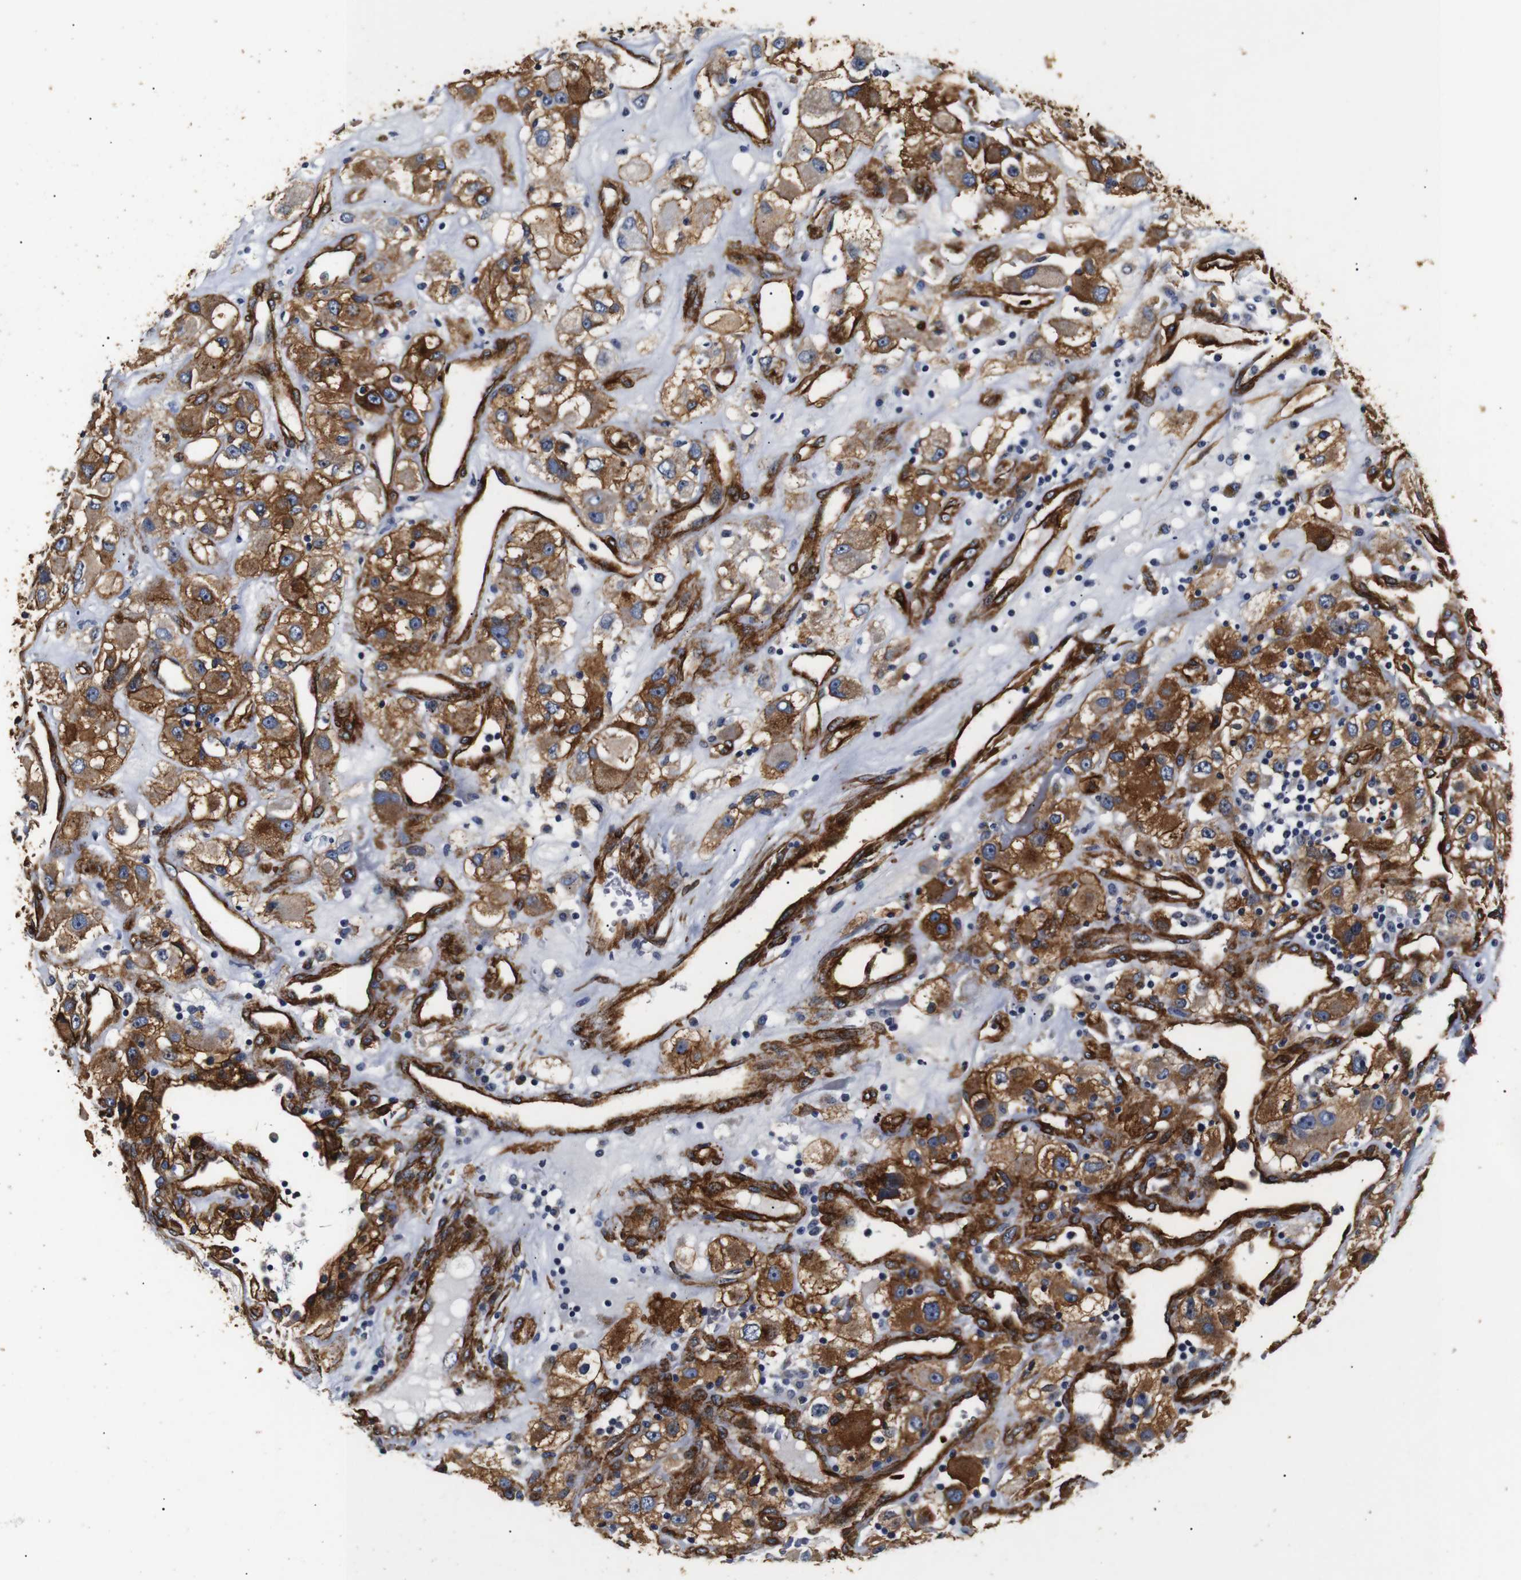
{"staining": {"intensity": "strong", "quantity": ">75%", "location": "cytoplasmic/membranous"}, "tissue": "renal cancer", "cell_type": "Tumor cells", "image_type": "cancer", "snomed": [{"axis": "morphology", "description": "Adenocarcinoma, NOS"}, {"axis": "topography", "description": "Kidney"}], "caption": "Adenocarcinoma (renal) was stained to show a protein in brown. There is high levels of strong cytoplasmic/membranous staining in about >75% of tumor cells.", "gene": "CAV2", "patient": {"sex": "female", "age": 52}}